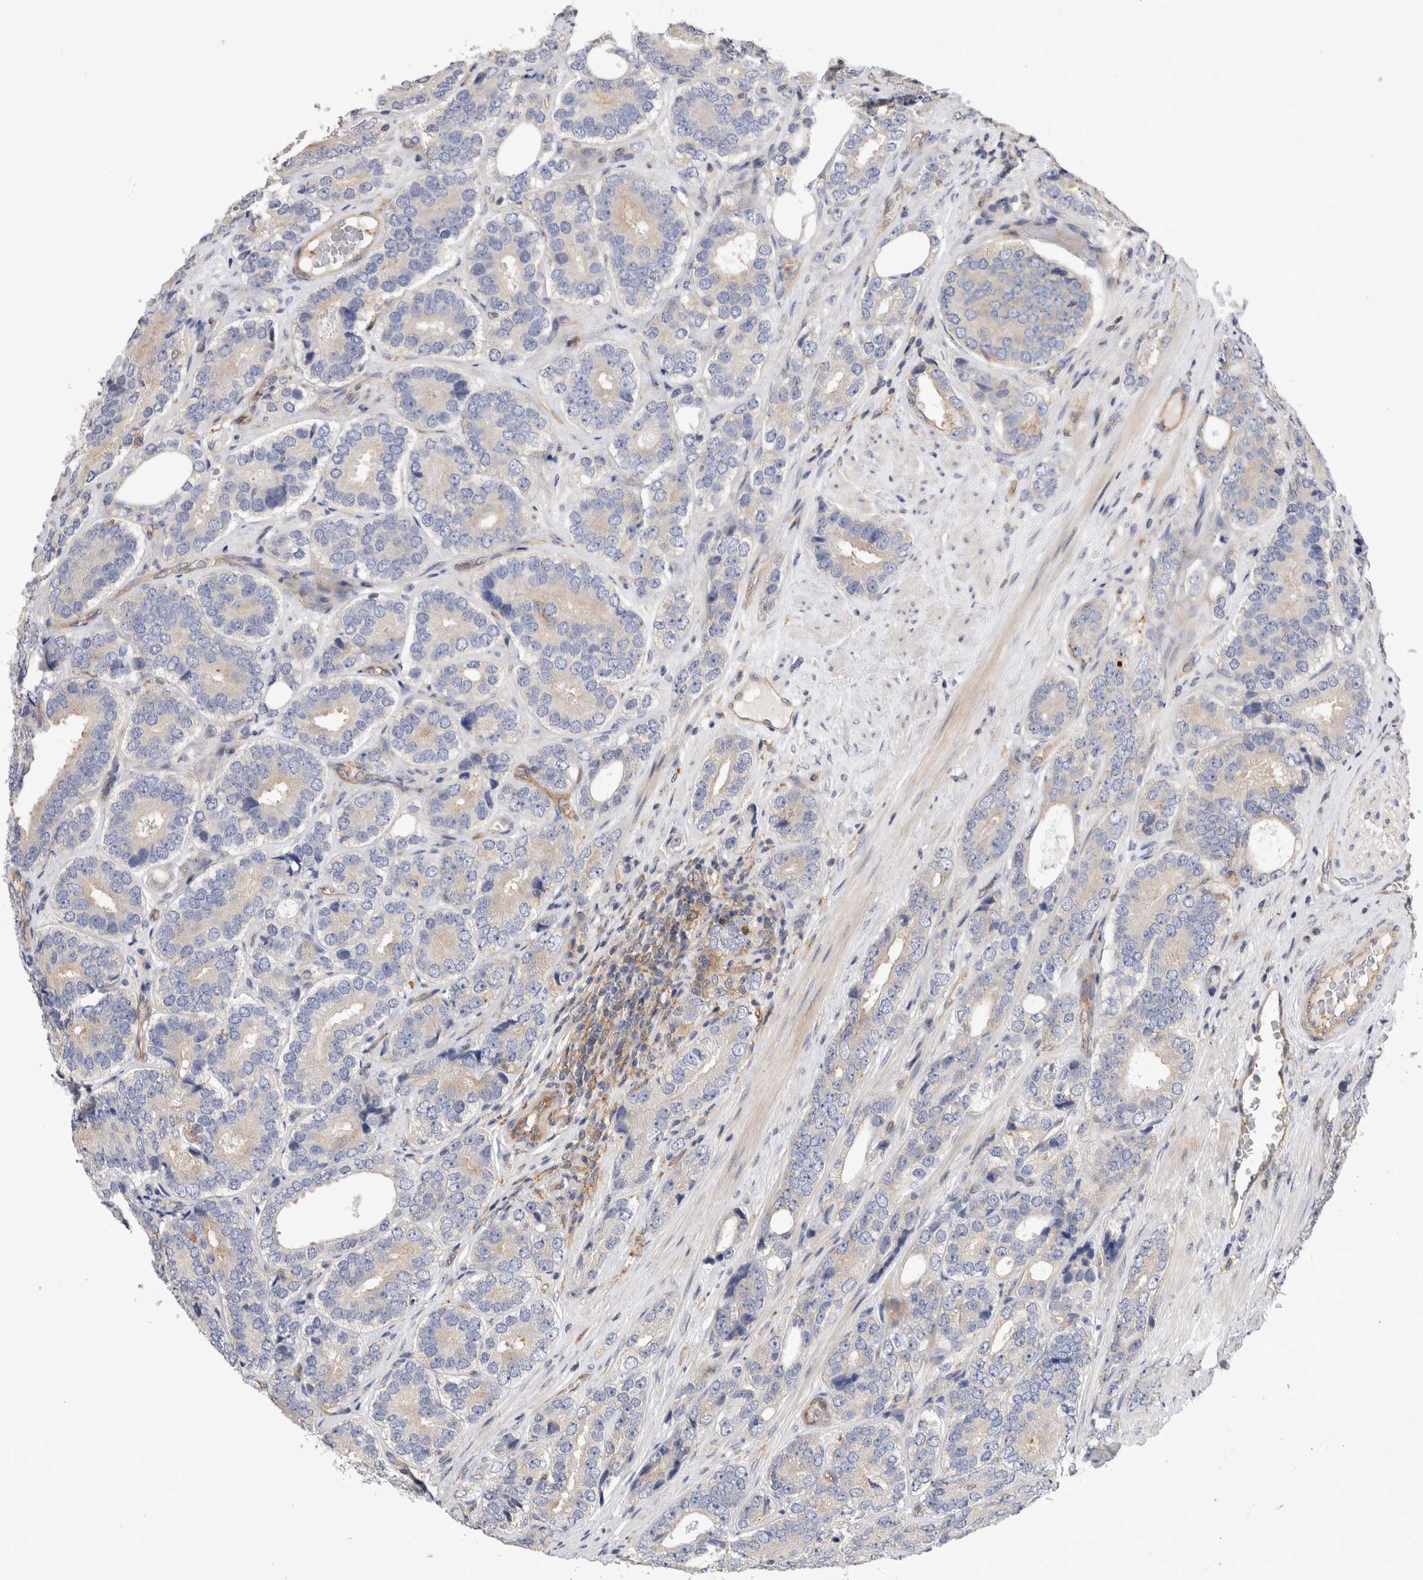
{"staining": {"intensity": "negative", "quantity": "none", "location": "none"}, "tissue": "prostate cancer", "cell_type": "Tumor cells", "image_type": "cancer", "snomed": [{"axis": "morphology", "description": "Adenocarcinoma, High grade"}, {"axis": "topography", "description": "Prostate"}], "caption": "Tumor cells are negative for brown protein staining in prostate high-grade adenocarcinoma.", "gene": "BNIP2", "patient": {"sex": "male", "age": 56}}